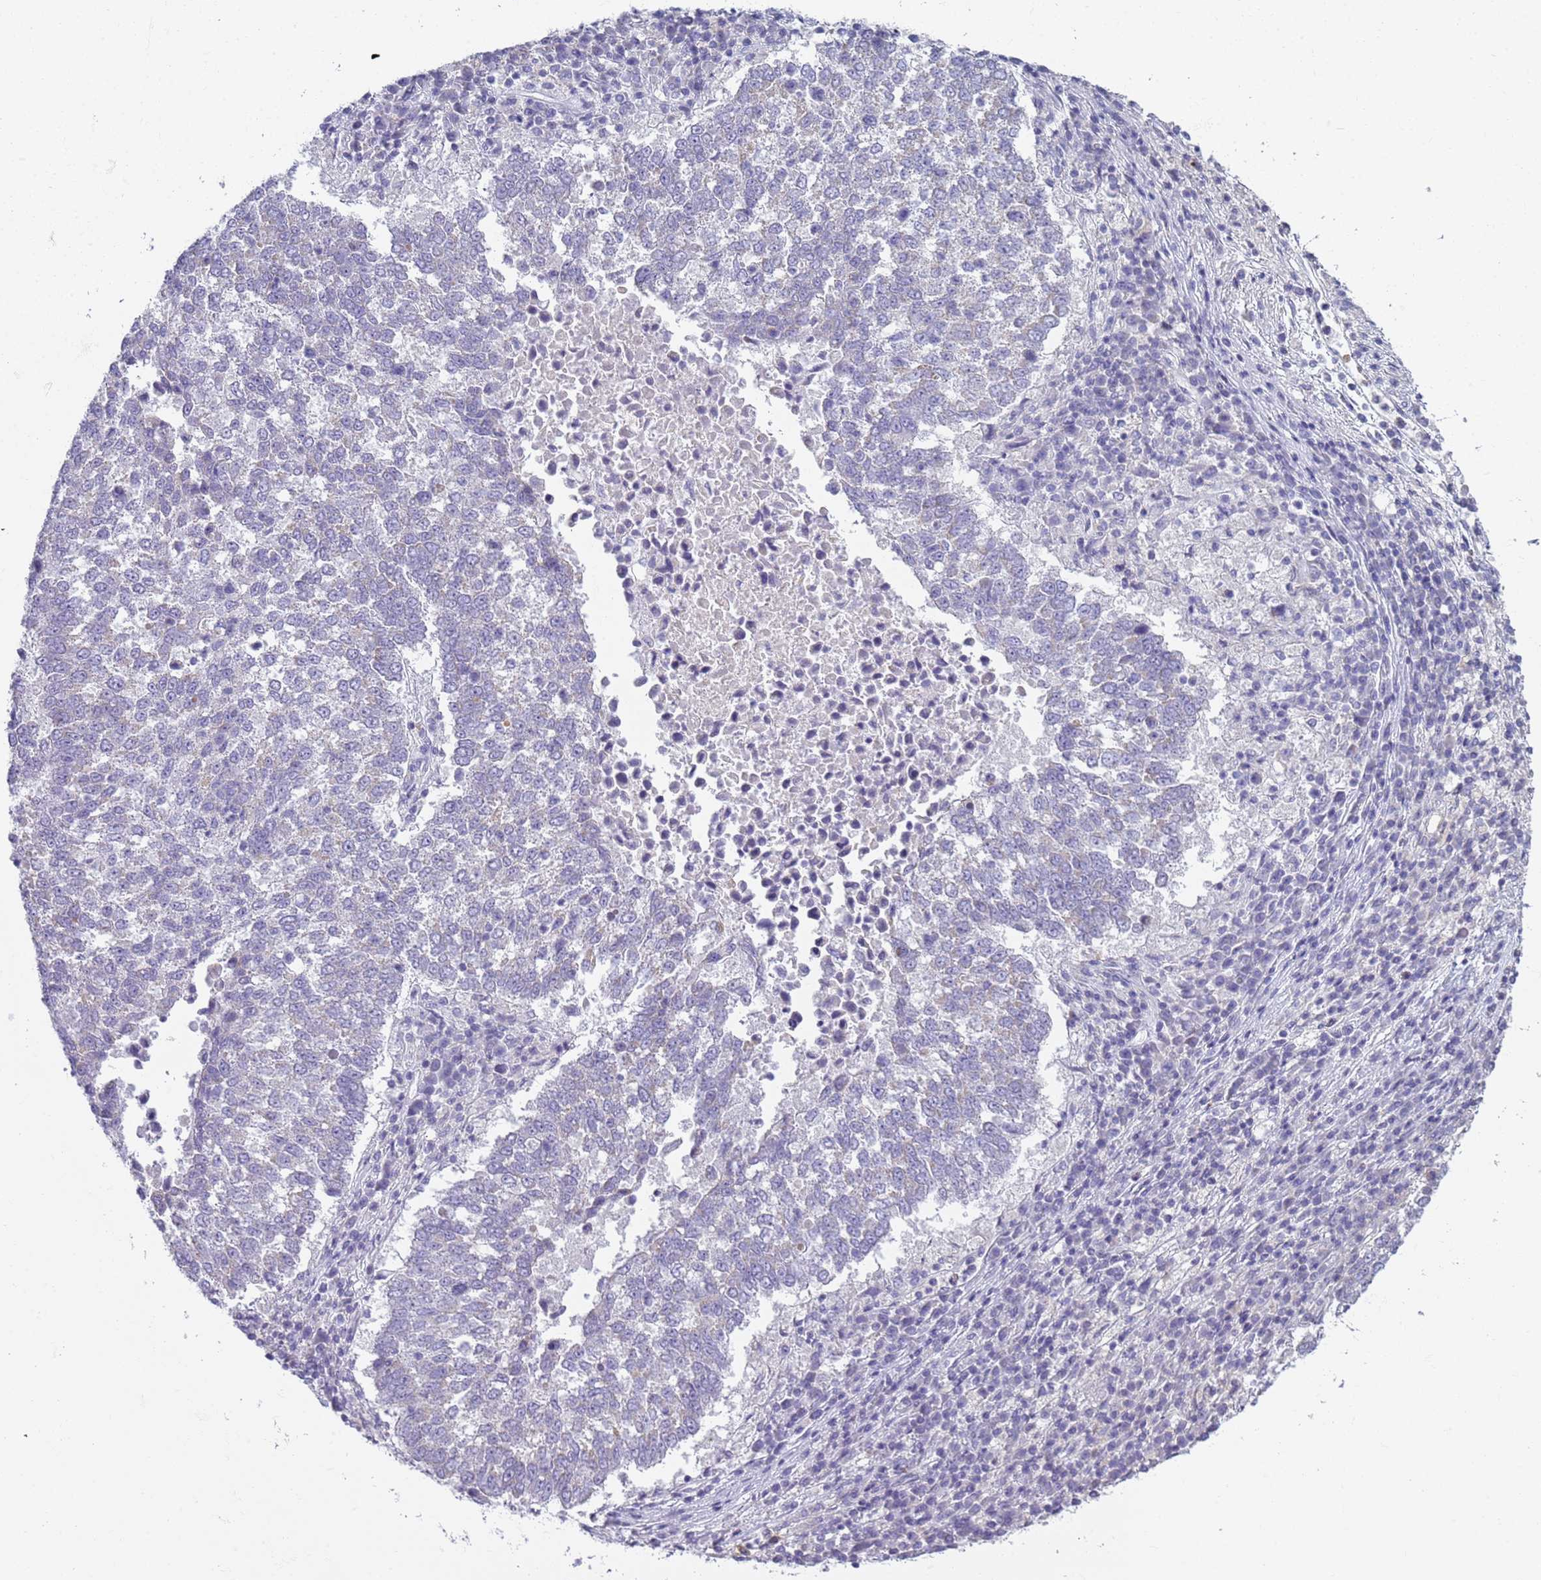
{"staining": {"intensity": "negative", "quantity": "none", "location": "none"}, "tissue": "lung cancer", "cell_type": "Tumor cells", "image_type": "cancer", "snomed": [{"axis": "morphology", "description": "Squamous cell carcinoma, NOS"}, {"axis": "topography", "description": "Lung"}], "caption": "Tumor cells show no significant protein positivity in lung cancer. The staining was performed using DAB (3,3'-diaminobenzidine) to visualize the protein expression in brown, while the nuclei were stained in blue with hematoxylin (Magnification: 20x).", "gene": "CR1", "patient": {"sex": "male", "age": 73}}